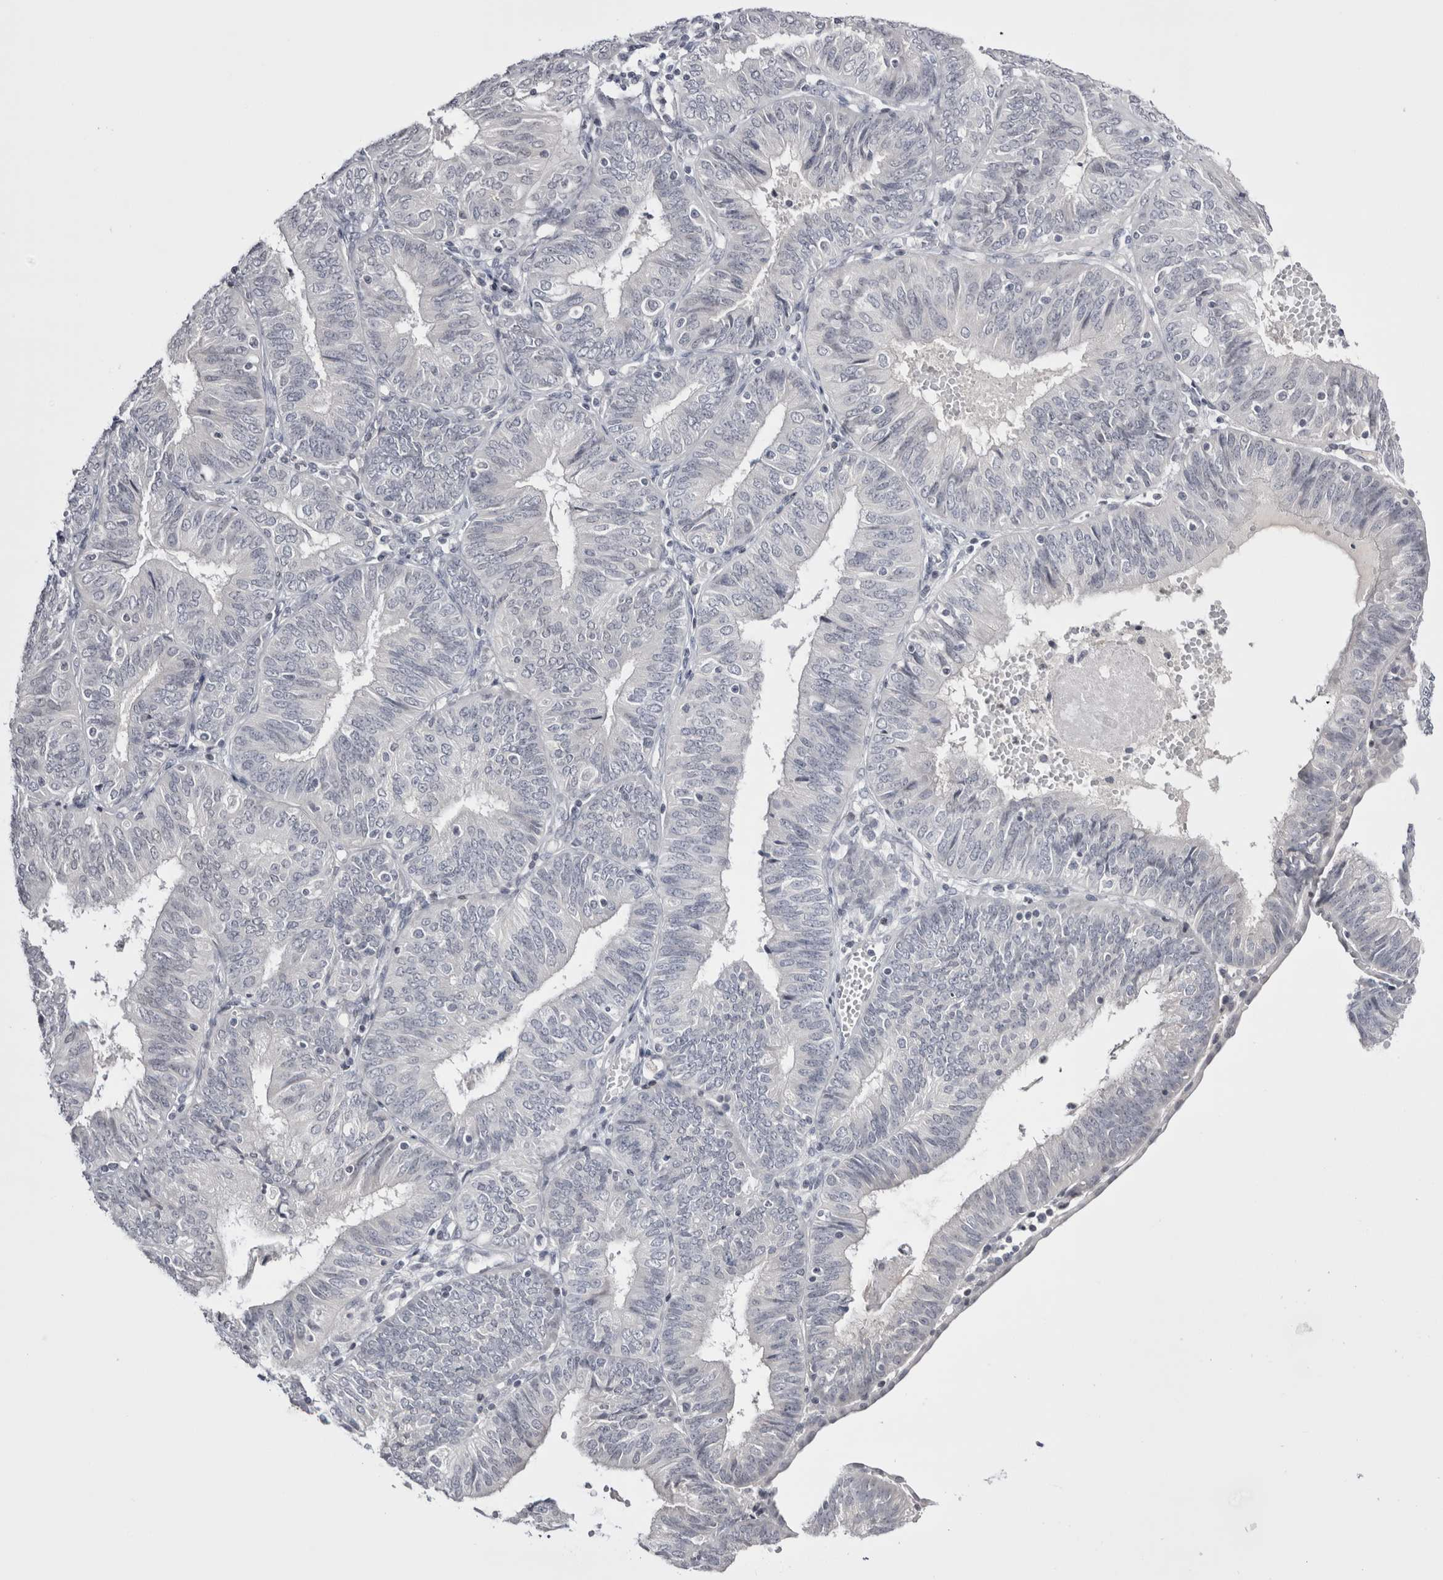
{"staining": {"intensity": "negative", "quantity": "none", "location": "none"}, "tissue": "endometrial cancer", "cell_type": "Tumor cells", "image_type": "cancer", "snomed": [{"axis": "morphology", "description": "Adenocarcinoma, NOS"}, {"axis": "topography", "description": "Endometrium"}], "caption": "An immunohistochemistry (IHC) photomicrograph of endometrial cancer (adenocarcinoma) is shown. There is no staining in tumor cells of endometrial cancer (adenocarcinoma).", "gene": "FNDC8", "patient": {"sex": "female", "age": 58}}